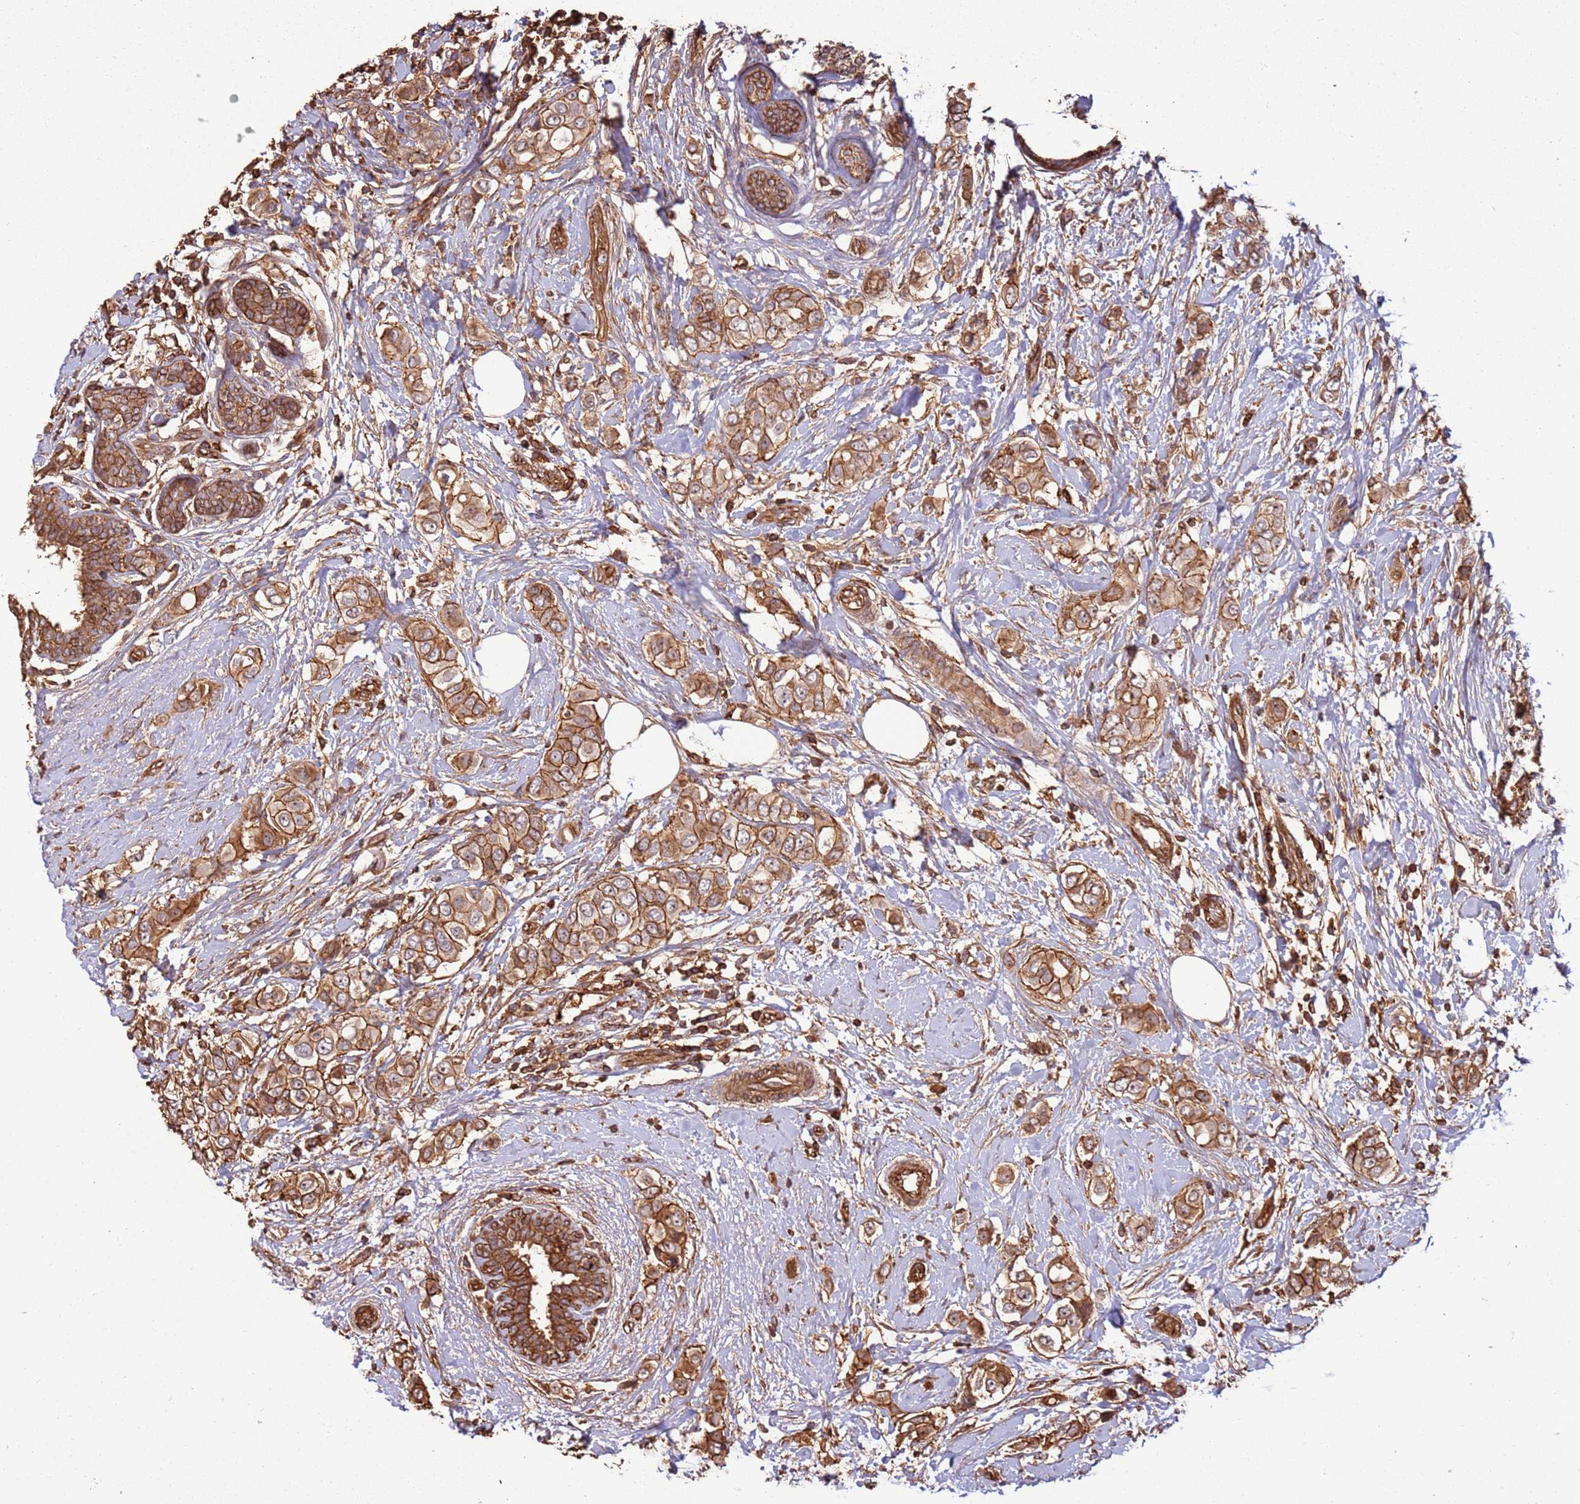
{"staining": {"intensity": "strong", "quantity": ">75%", "location": "cytoplasmic/membranous"}, "tissue": "breast cancer", "cell_type": "Tumor cells", "image_type": "cancer", "snomed": [{"axis": "morphology", "description": "Lobular carcinoma"}, {"axis": "topography", "description": "Breast"}], "caption": "The image reveals immunohistochemical staining of lobular carcinoma (breast). There is strong cytoplasmic/membranous staining is identified in about >75% of tumor cells. Using DAB (3,3'-diaminobenzidine) (brown) and hematoxylin (blue) stains, captured at high magnification using brightfield microscopy.", "gene": "ACVR2A", "patient": {"sex": "female", "age": 51}}